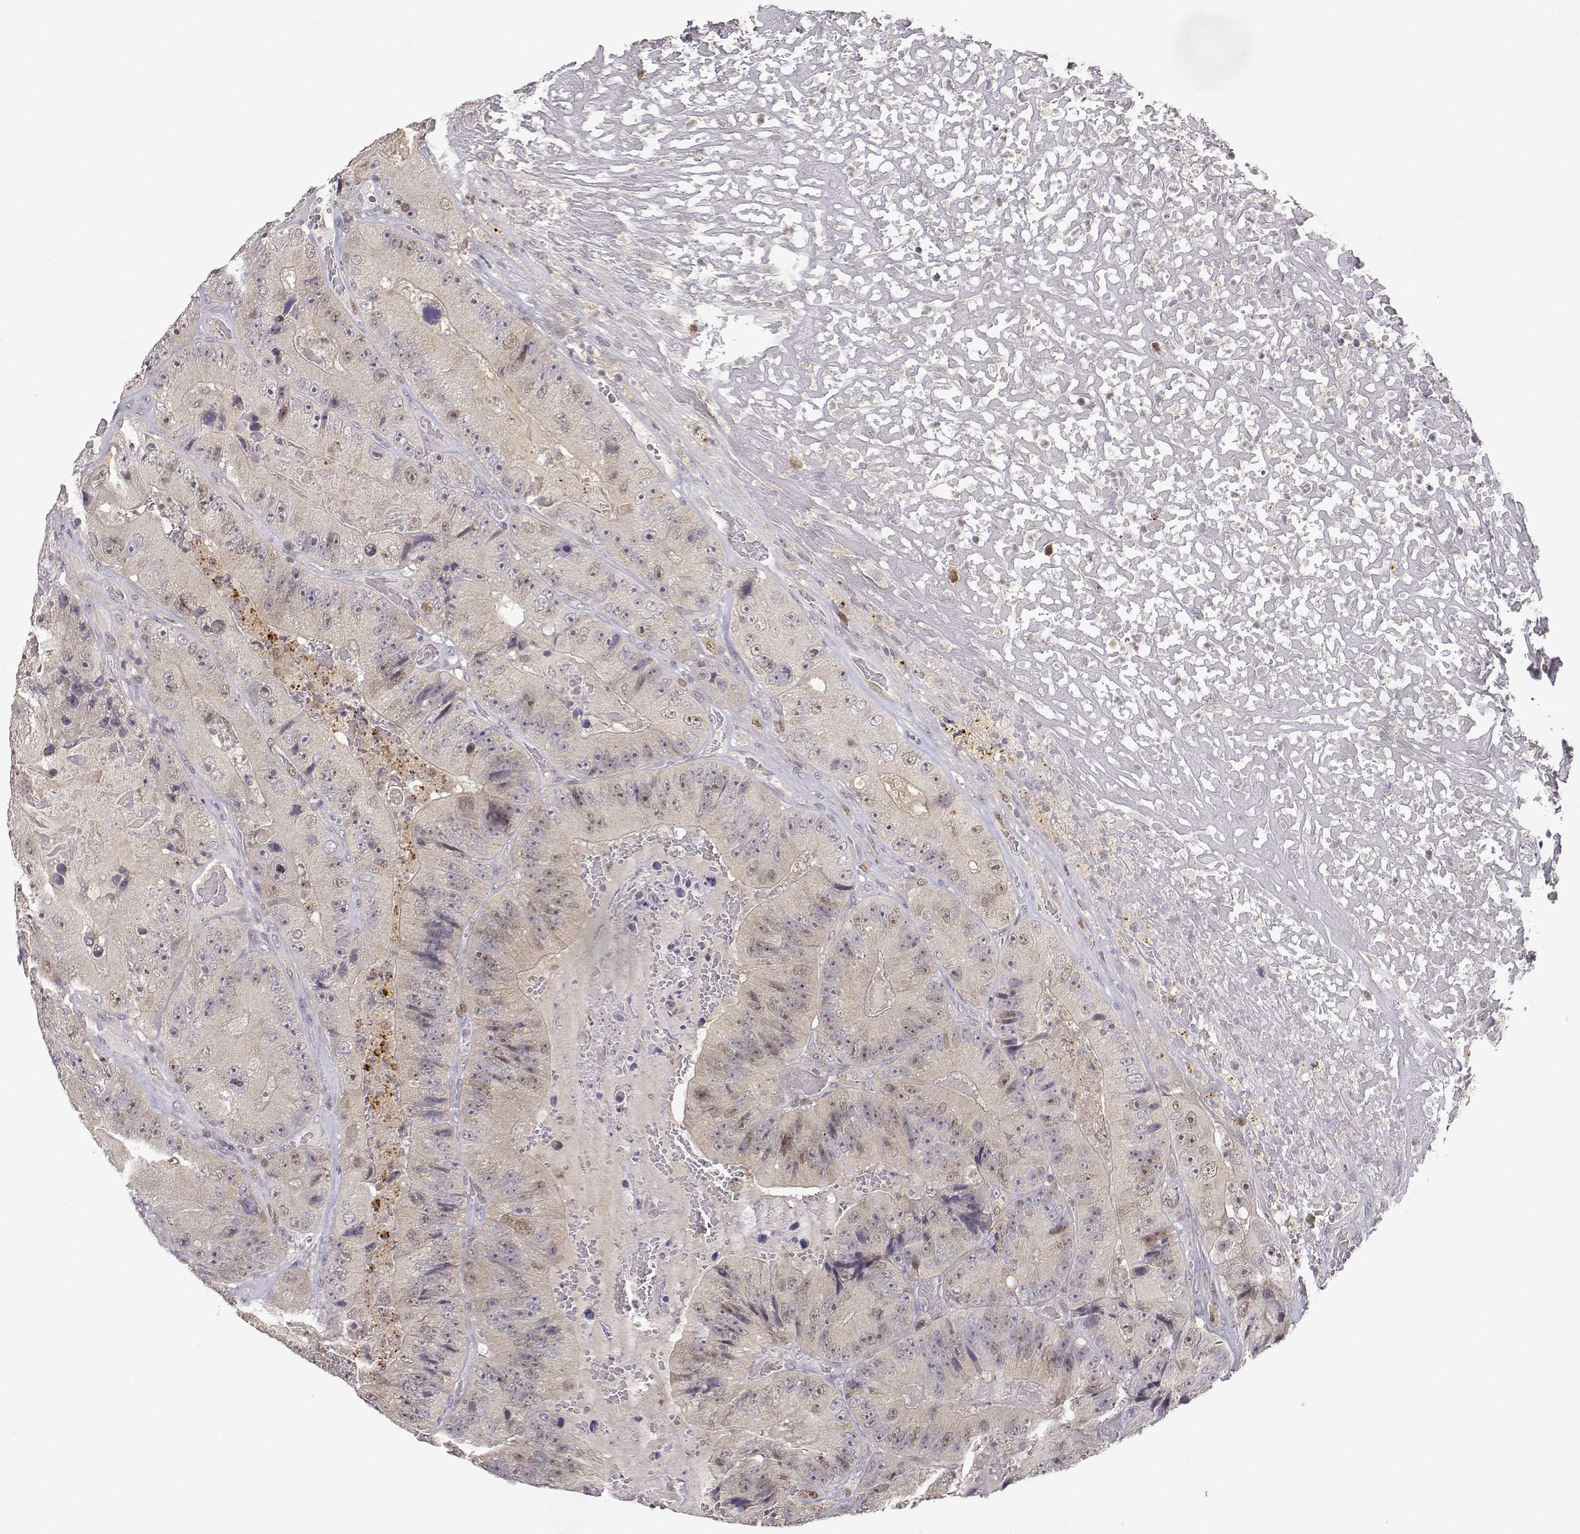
{"staining": {"intensity": "weak", "quantity": "<25%", "location": "cytoplasmic/membranous,nuclear"}, "tissue": "colorectal cancer", "cell_type": "Tumor cells", "image_type": "cancer", "snomed": [{"axis": "morphology", "description": "Adenocarcinoma, NOS"}, {"axis": "topography", "description": "Colon"}], "caption": "Immunohistochemistry of human adenocarcinoma (colorectal) exhibits no staining in tumor cells.", "gene": "RAD51", "patient": {"sex": "female", "age": 86}}